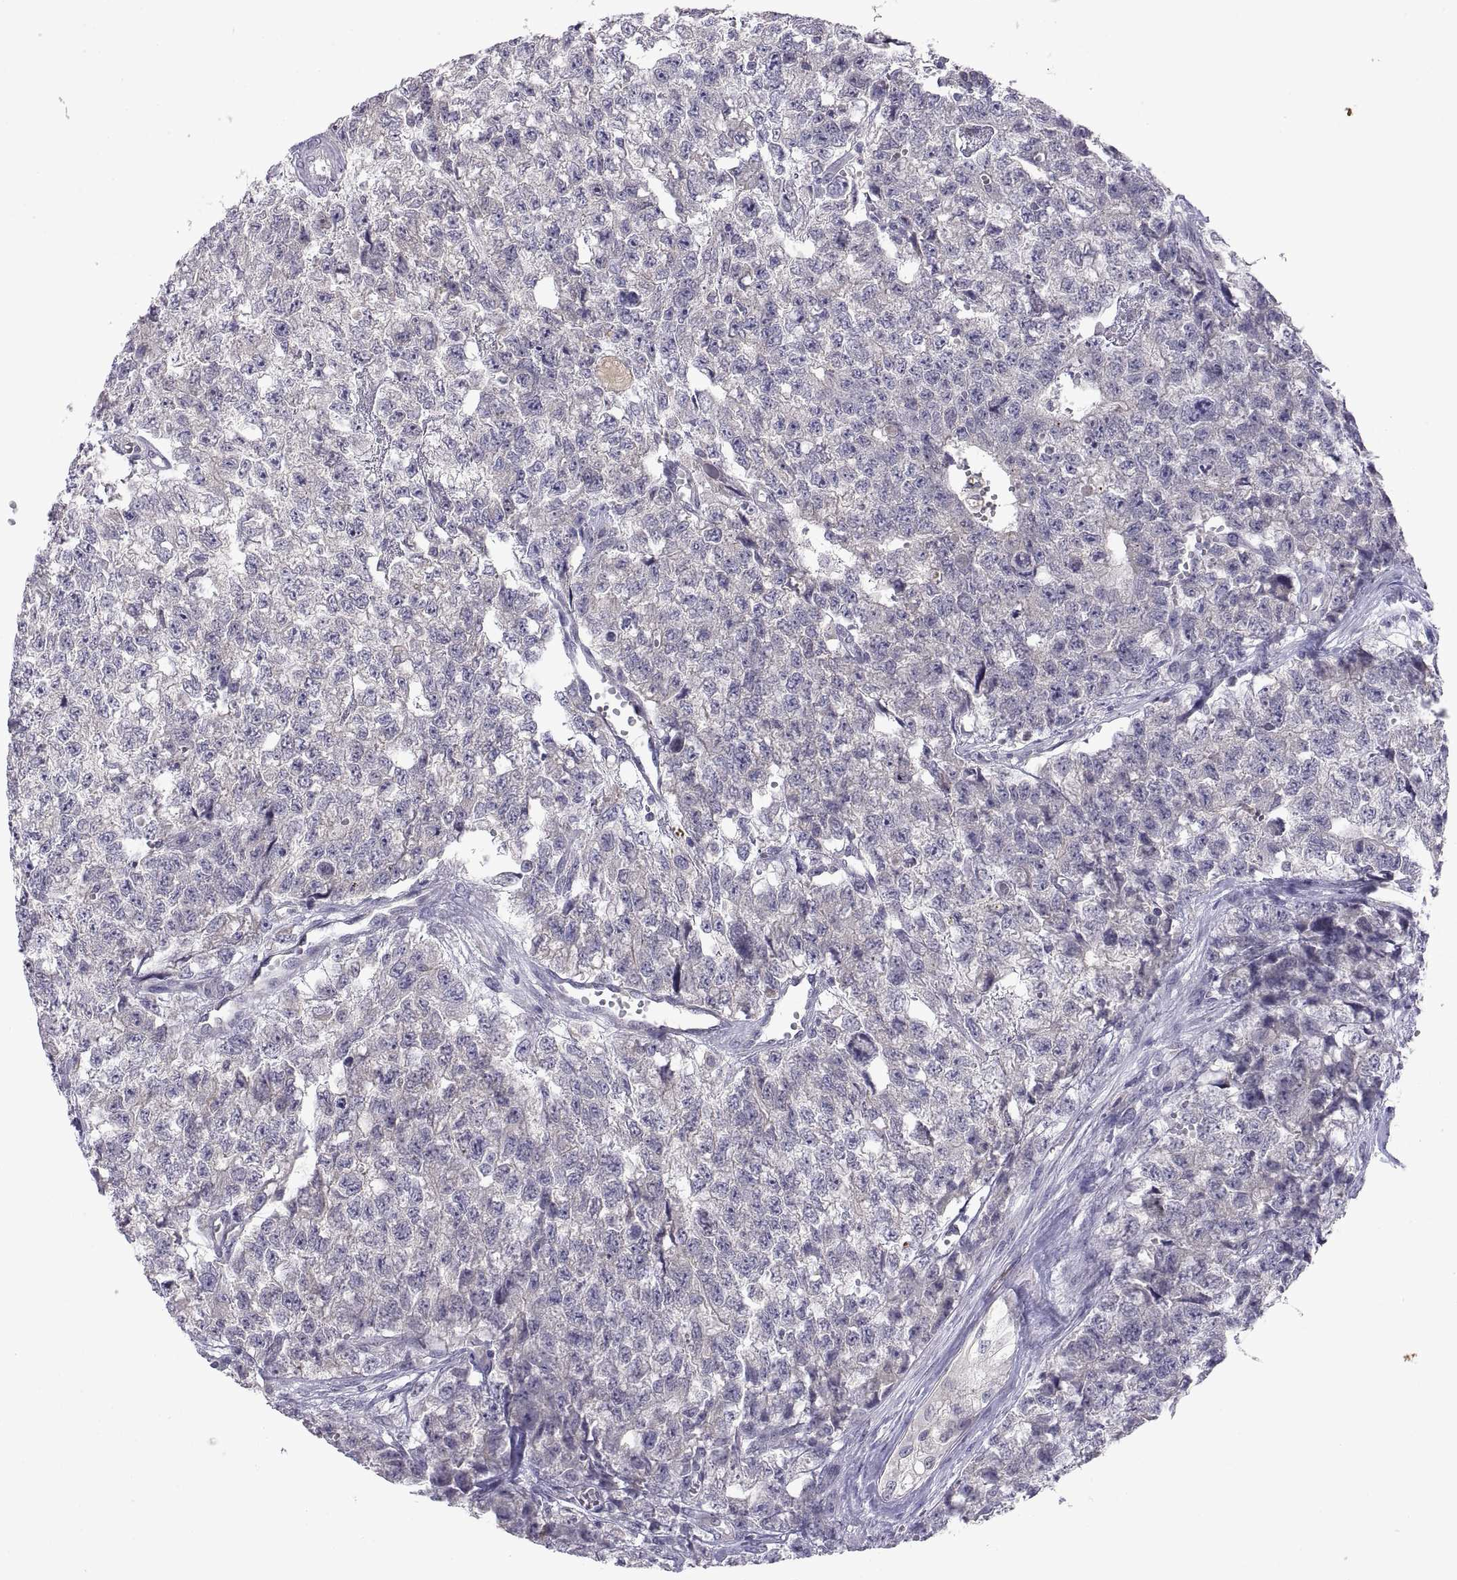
{"staining": {"intensity": "negative", "quantity": "none", "location": "none"}, "tissue": "testis cancer", "cell_type": "Tumor cells", "image_type": "cancer", "snomed": [{"axis": "morphology", "description": "Seminoma, NOS"}, {"axis": "morphology", "description": "Carcinoma, Embryonal, NOS"}, {"axis": "topography", "description": "Testis"}], "caption": "Tumor cells are negative for brown protein staining in seminoma (testis). (Stains: DAB immunohistochemistry with hematoxylin counter stain, Microscopy: brightfield microscopy at high magnification).", "gene": "PKP1", "patient": {"sex": "male", "age": 22}}